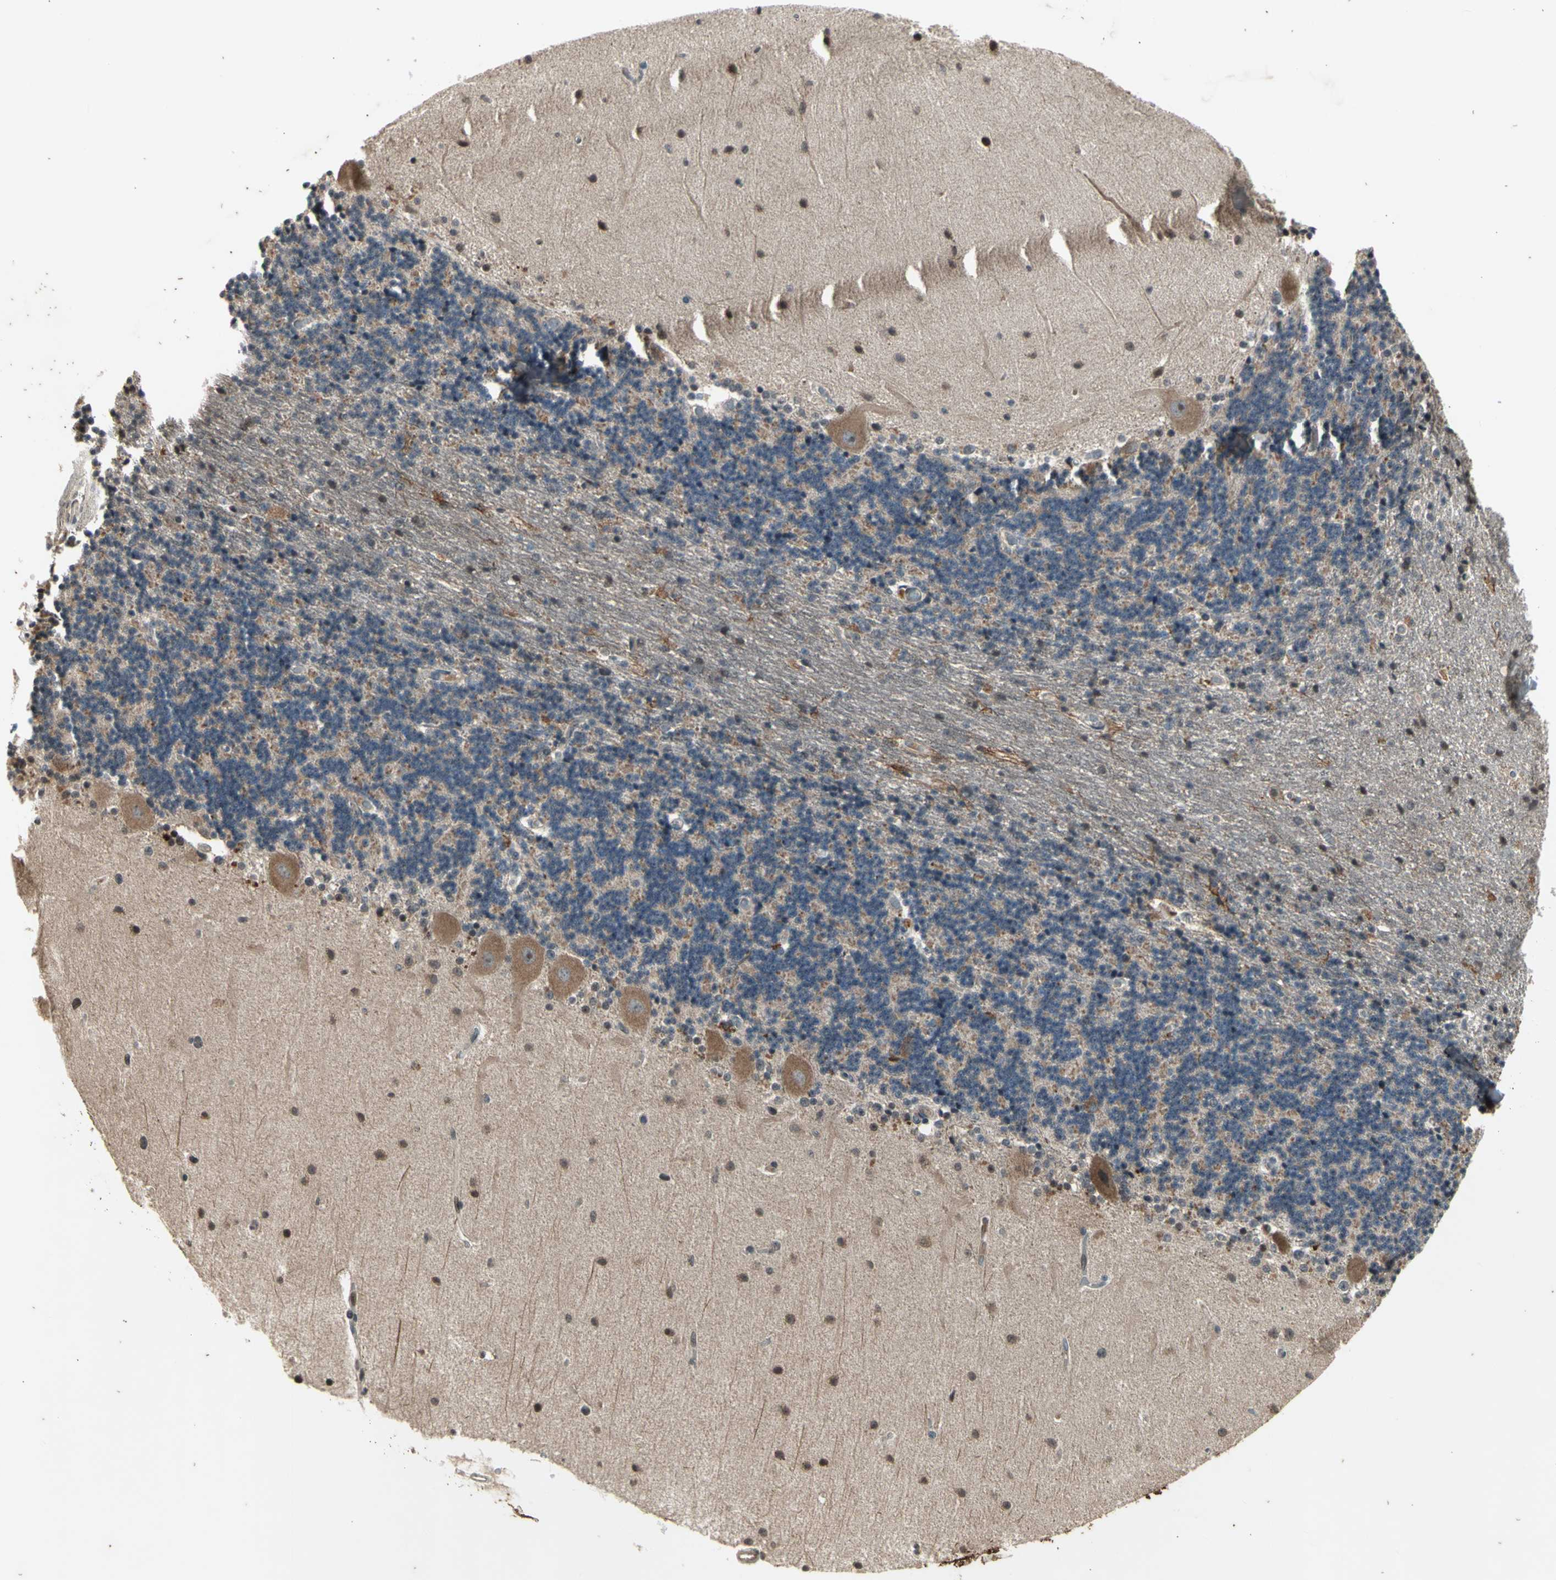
{"staining": {"intensity": "weak", "quantity": "25%-75%", "location": "cytoplasmic/membranous"}, "tissue": "cerebellum", "cell_type": "Cells in granular layer", "image_type": "normal", "snomed": [{"axis": "morphology", "description": "Normal tissue, NOS"}, {"axis": "topography", "description": "Cerebellum"}], "caption": "About 25%-75% of cells in granular layer in benign cerebellum reveal weak cytoplasmic/membranous protein staining as visualized by brown immunohistochemical staining.", "gene": "EFNB2", "patient": {"sex": "female", "age": 54}}